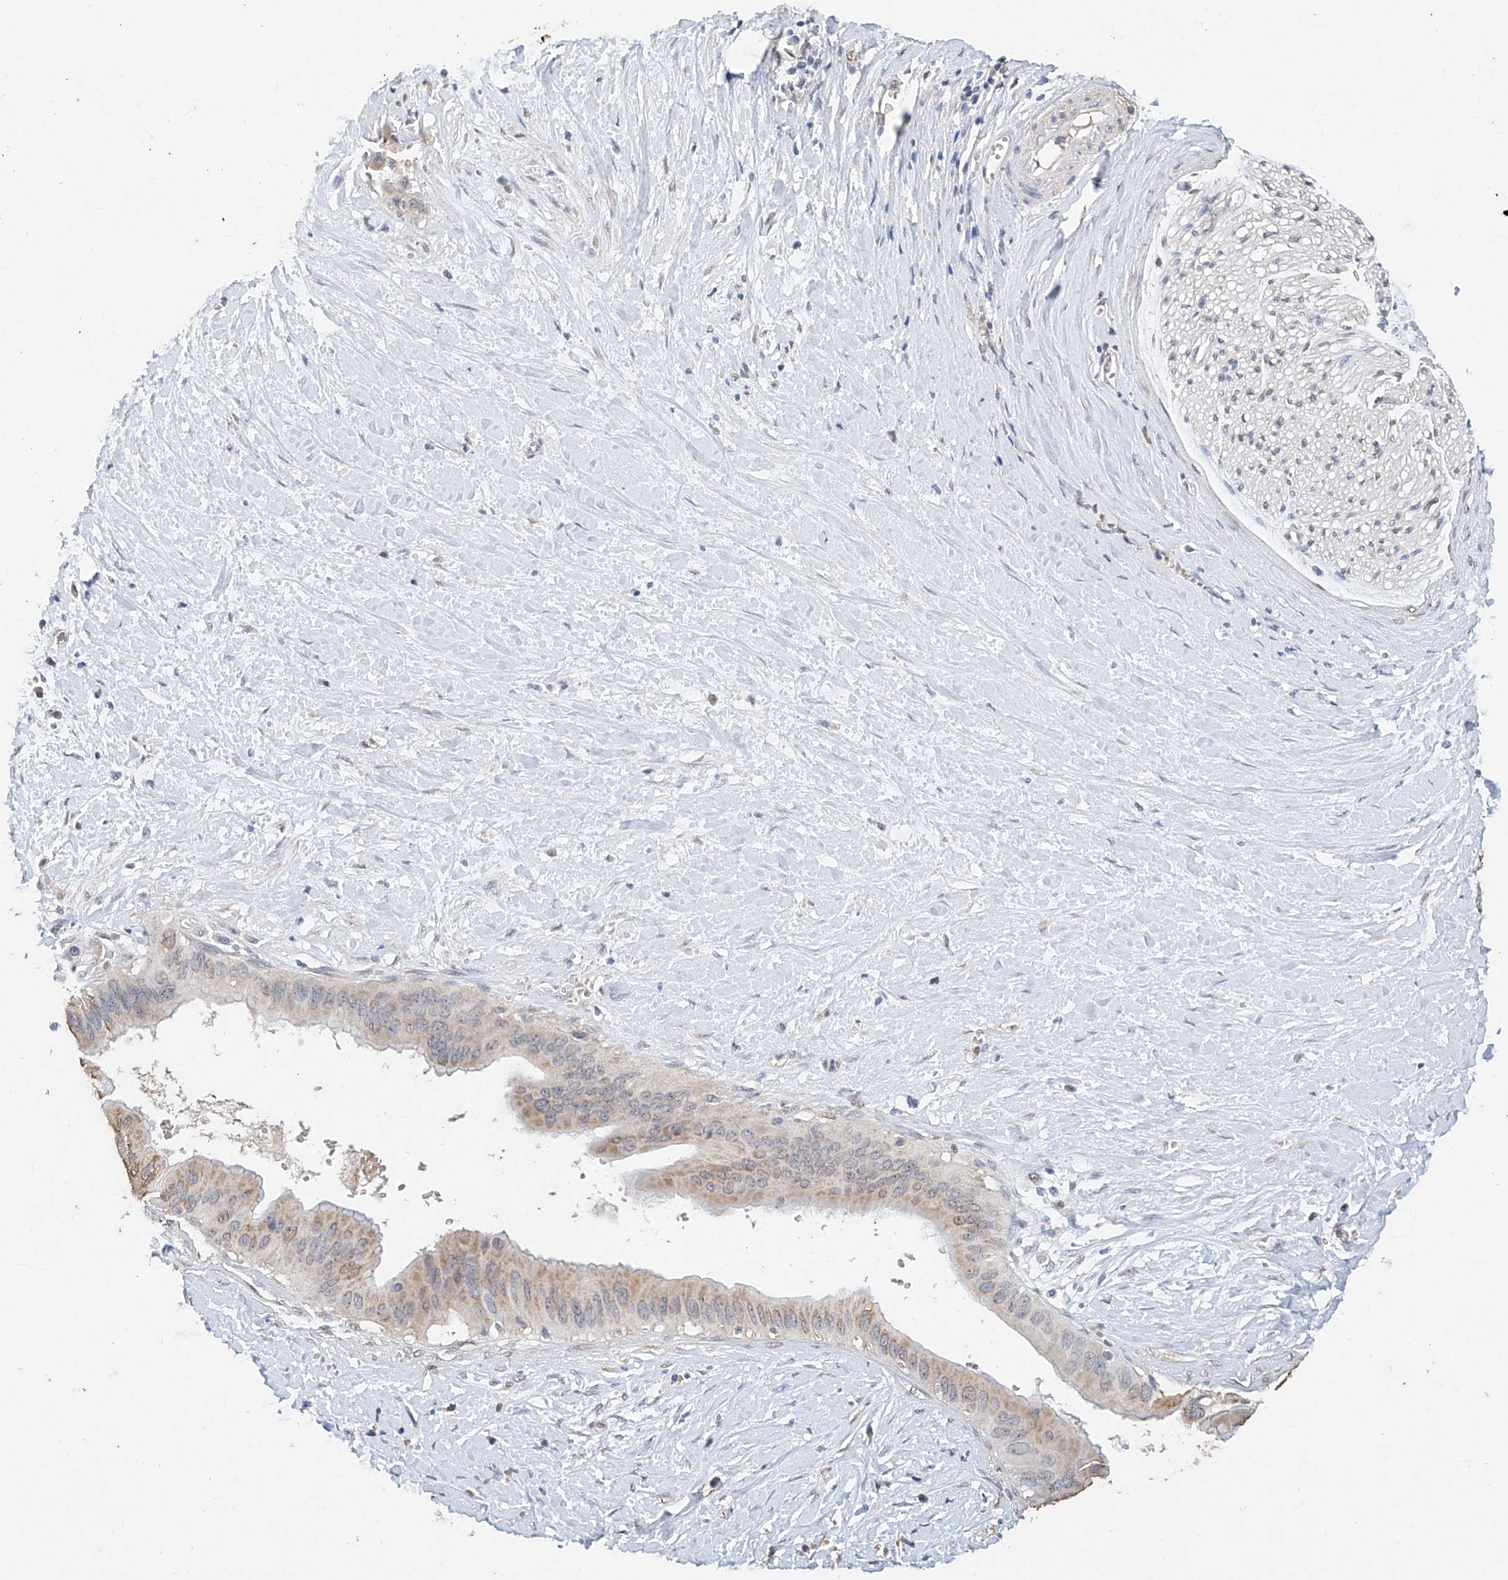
{"staining": {"intensity": "weak", "quantity": "<25%", "location": "cytoplasmic/membranous"}, "tissue": "pancreatic cancer", "cell_type": "Tumor cells", "image_type": "cancer", "snomed": [{"axis": "morphology", "description": "Adenocarcinoma, NOS"}, {"axis": "topography", "description": "Pancreas"}], "caption": "The micrograph reveals no significant expression in tumor cells of adenocarcinoma (pancreatic).", "gene": "CERS4", "patient": {"sex": "male", "age": 55}}